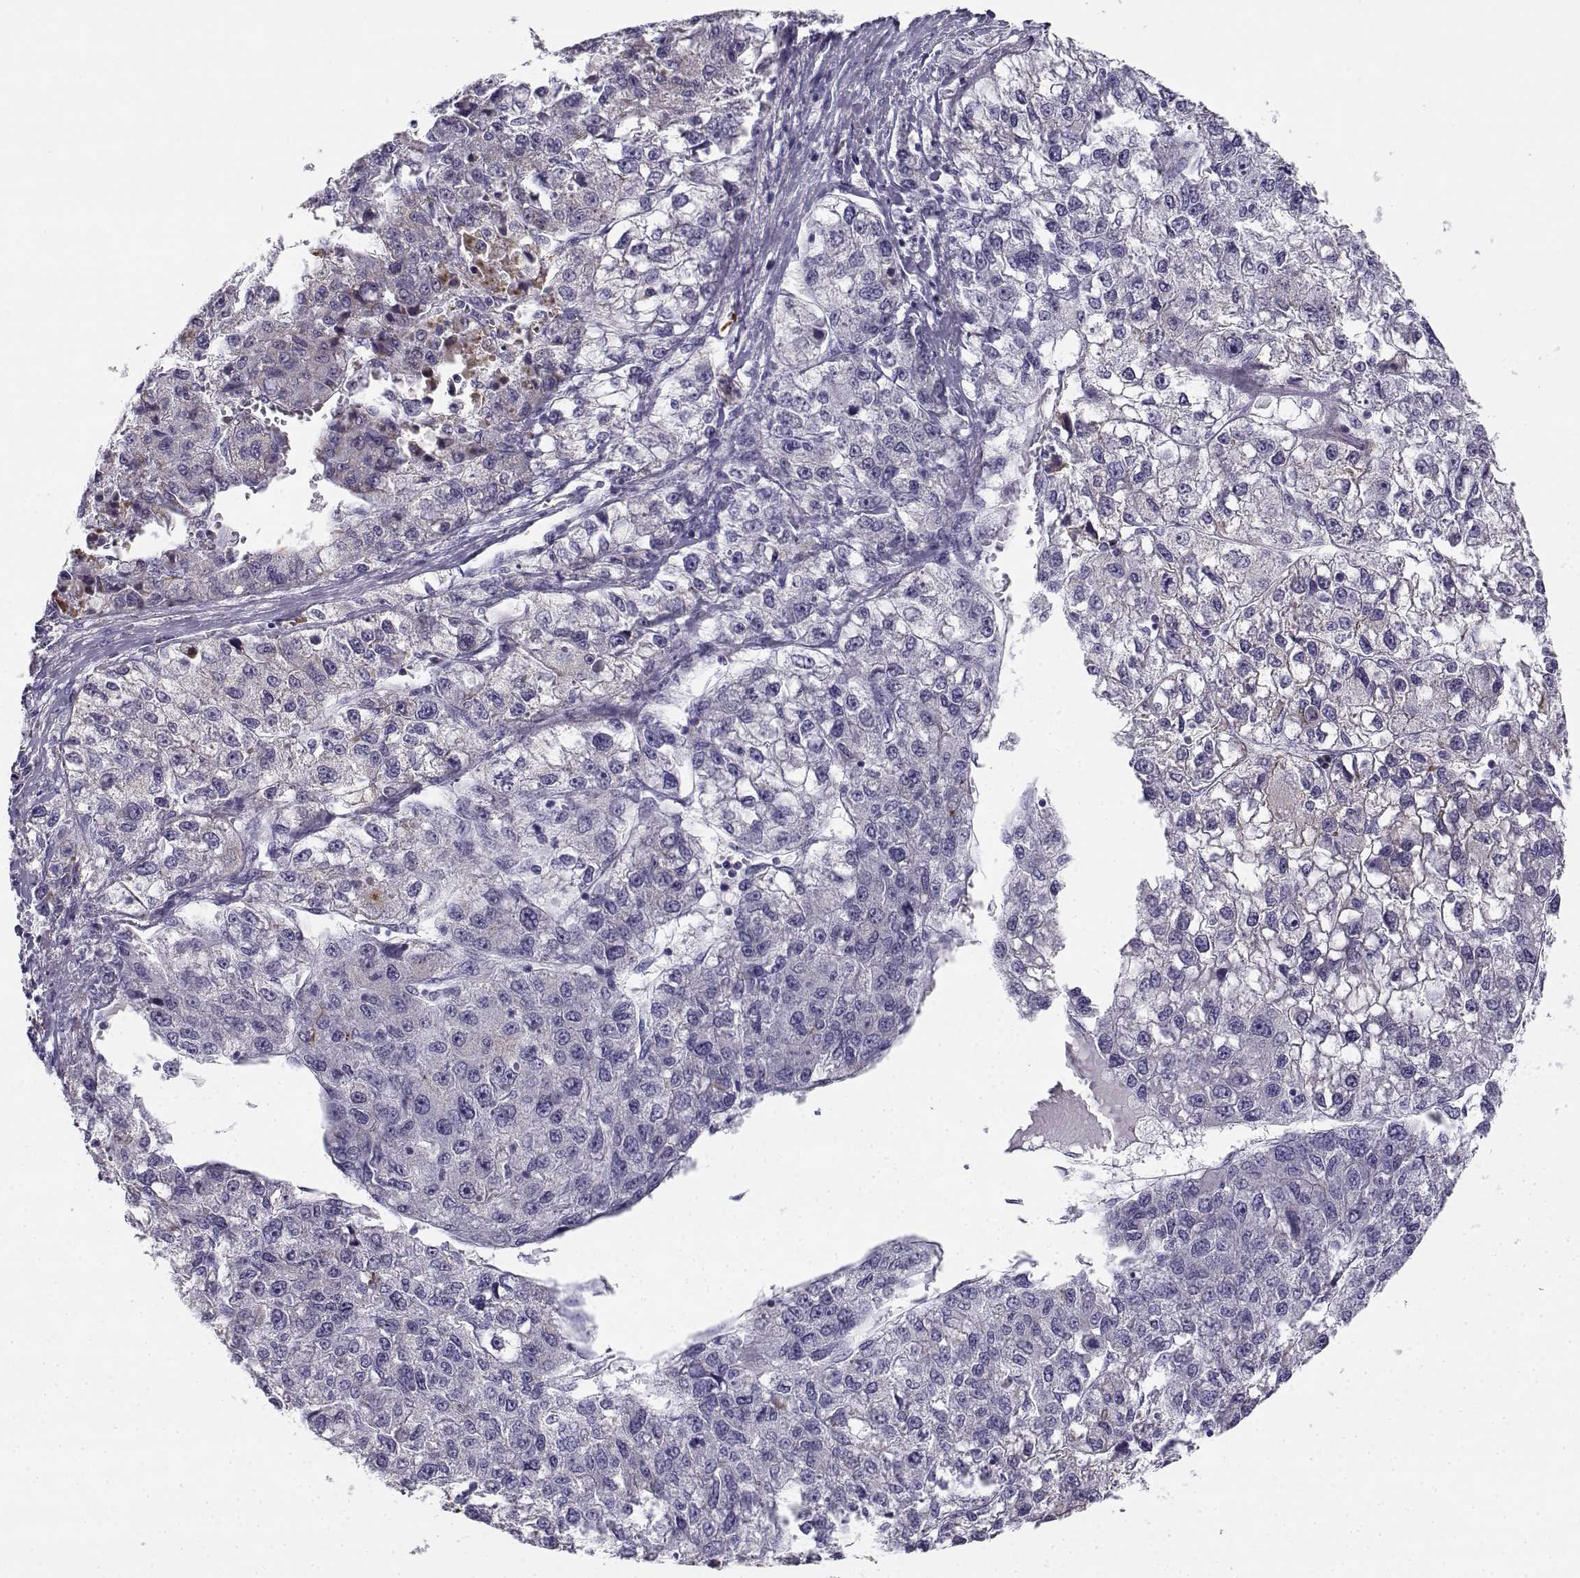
{"staining": {"intensity": "negative", "quantity": "none", "location": "none"}, "tissue": "liver cancer", "cell_type": "Tumor cells", "image_type": "cancer", "snomed": [{"axis": "morphology", "description": "Carcinoma, Hepatocellular, NOS"}, {"axis": "topography", "description": "Liver"}], "caption": "Liver hepatocellular carcinoma was stained to show a protein in brown. There is no significant expression in tumor cells.", "gene": "CREB3L3", "patient": {"sex": "male", "age": 56}}